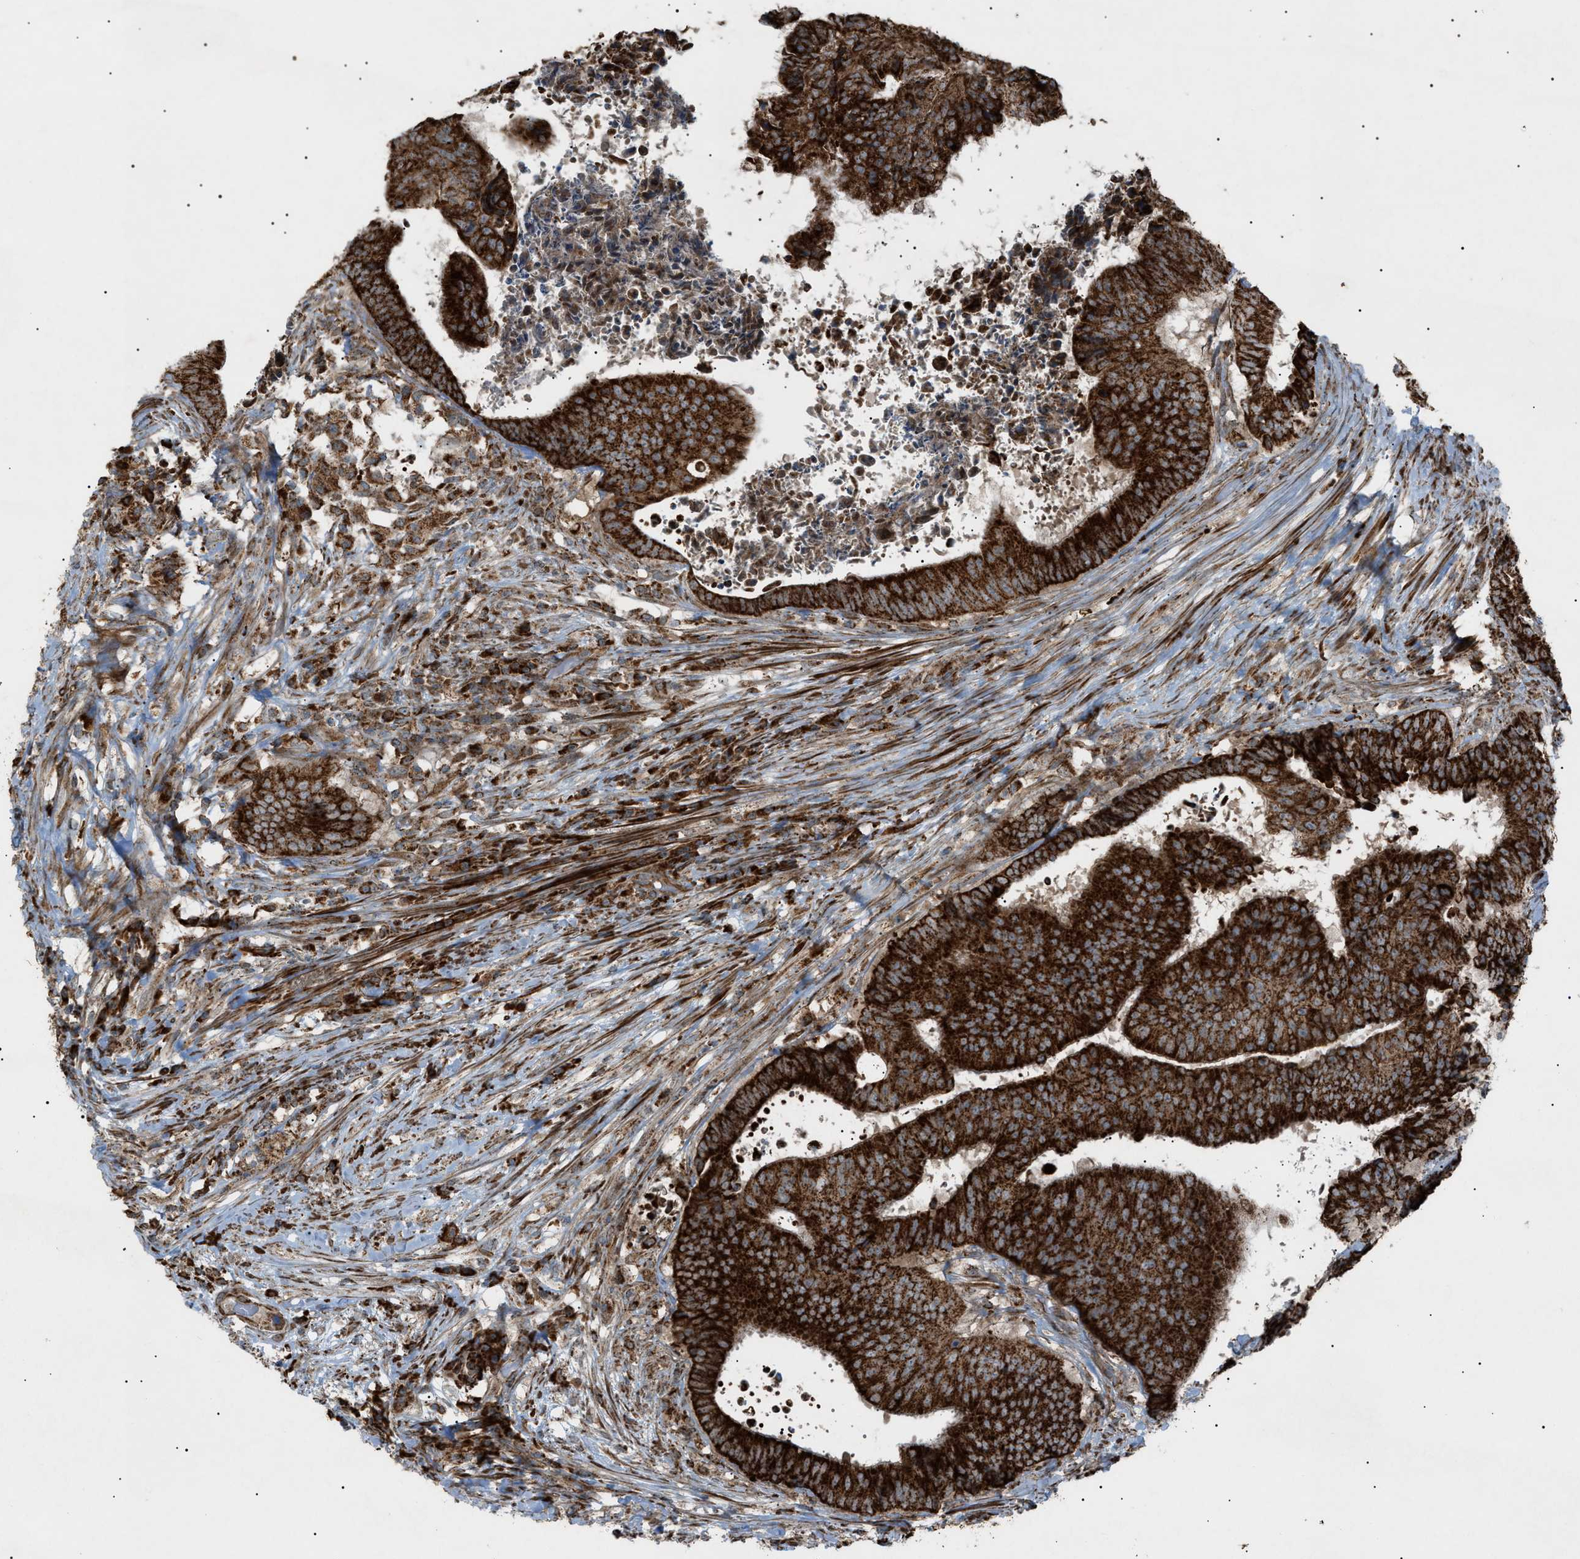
{"staining": {"intensity": "strong", "quantity": ">75%", "location": "cytoplasmic/membranous"}, "tissue": "colorectal cancer", "cell_type": "Tumor cells", "image_type": "cancer", "snomed": [{"axis": "morphology", "description": "Adenocarcinoma, NOS"}, {"axis": "topography", "description": "Rectum"}], "caption": "Immunohistochemical staining of human colorectal cancer displays high levels of strong cytoplasmic/membranous protein expression in about >75% of tumor cells. (brown staining indicates protein expression, while blue staining denotes nuclei).", "gene": "C1GALT1C1", "patient": {"sex": "male", "age": 72}}